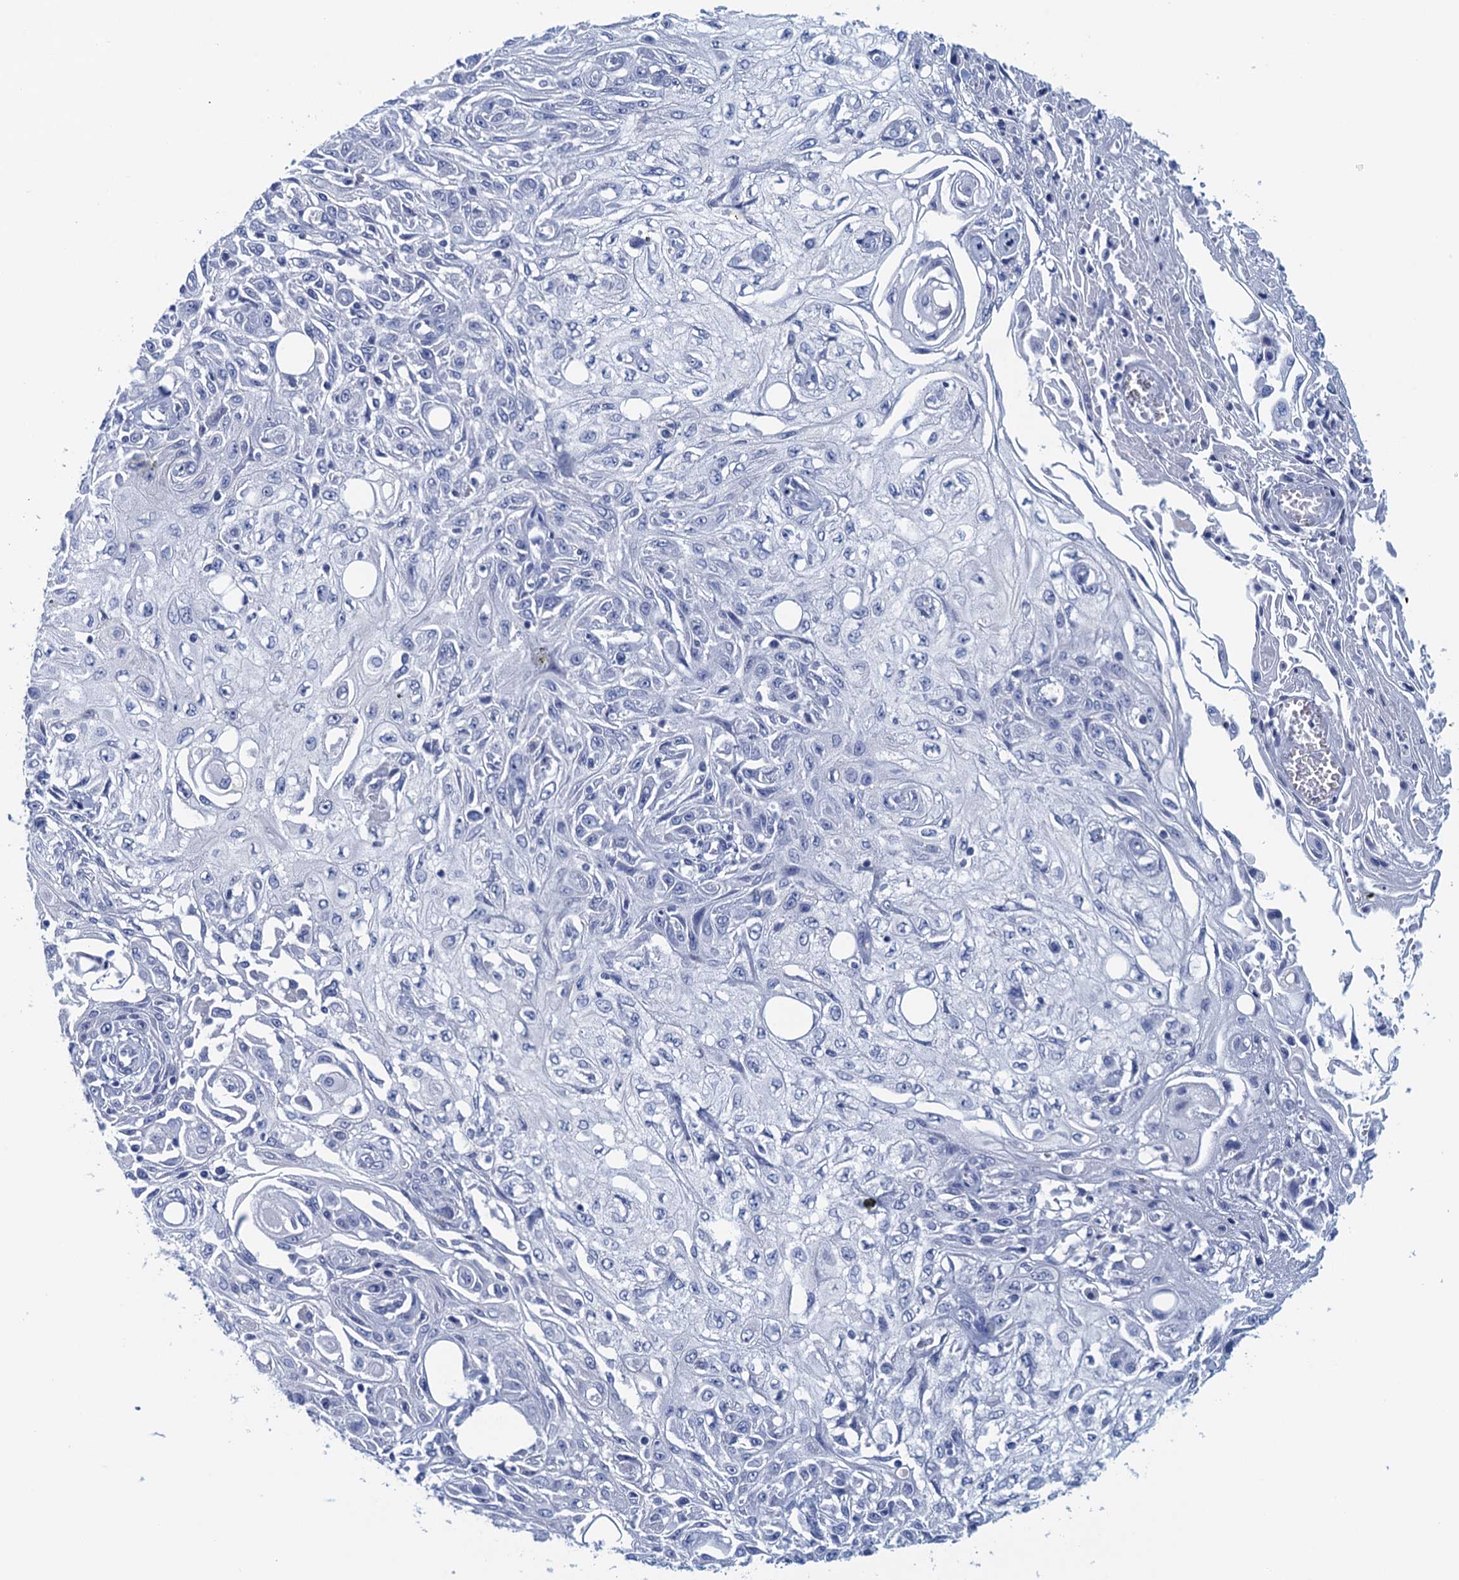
{"staining": {"intensity": "negative", "quantity": "none", "location": "none"}, "tissue": "skin cancer", "cell_type": "Tumor cells", "image_type": "cancer", "snomed": [{"axis": "morphology", "description": "Squamous cell carcinoma, NOS"}, {"axis": "morphology", "description": "Squamous cell carcinoma, metastatic, NOS"}, {"axis": "topography", "description": "Skin"}, {"axis": "topography", "description": "Lymph node"}], "caption": "High power microscopy image of an immunohistochemistry (IHC) photomicrograph of skin cancer (metastatic squamous cell carcinoma), revealing no significant staining in tumor cells.", "gene": "CYP51A1", "patient": {"sex": "male", "age": 75}}